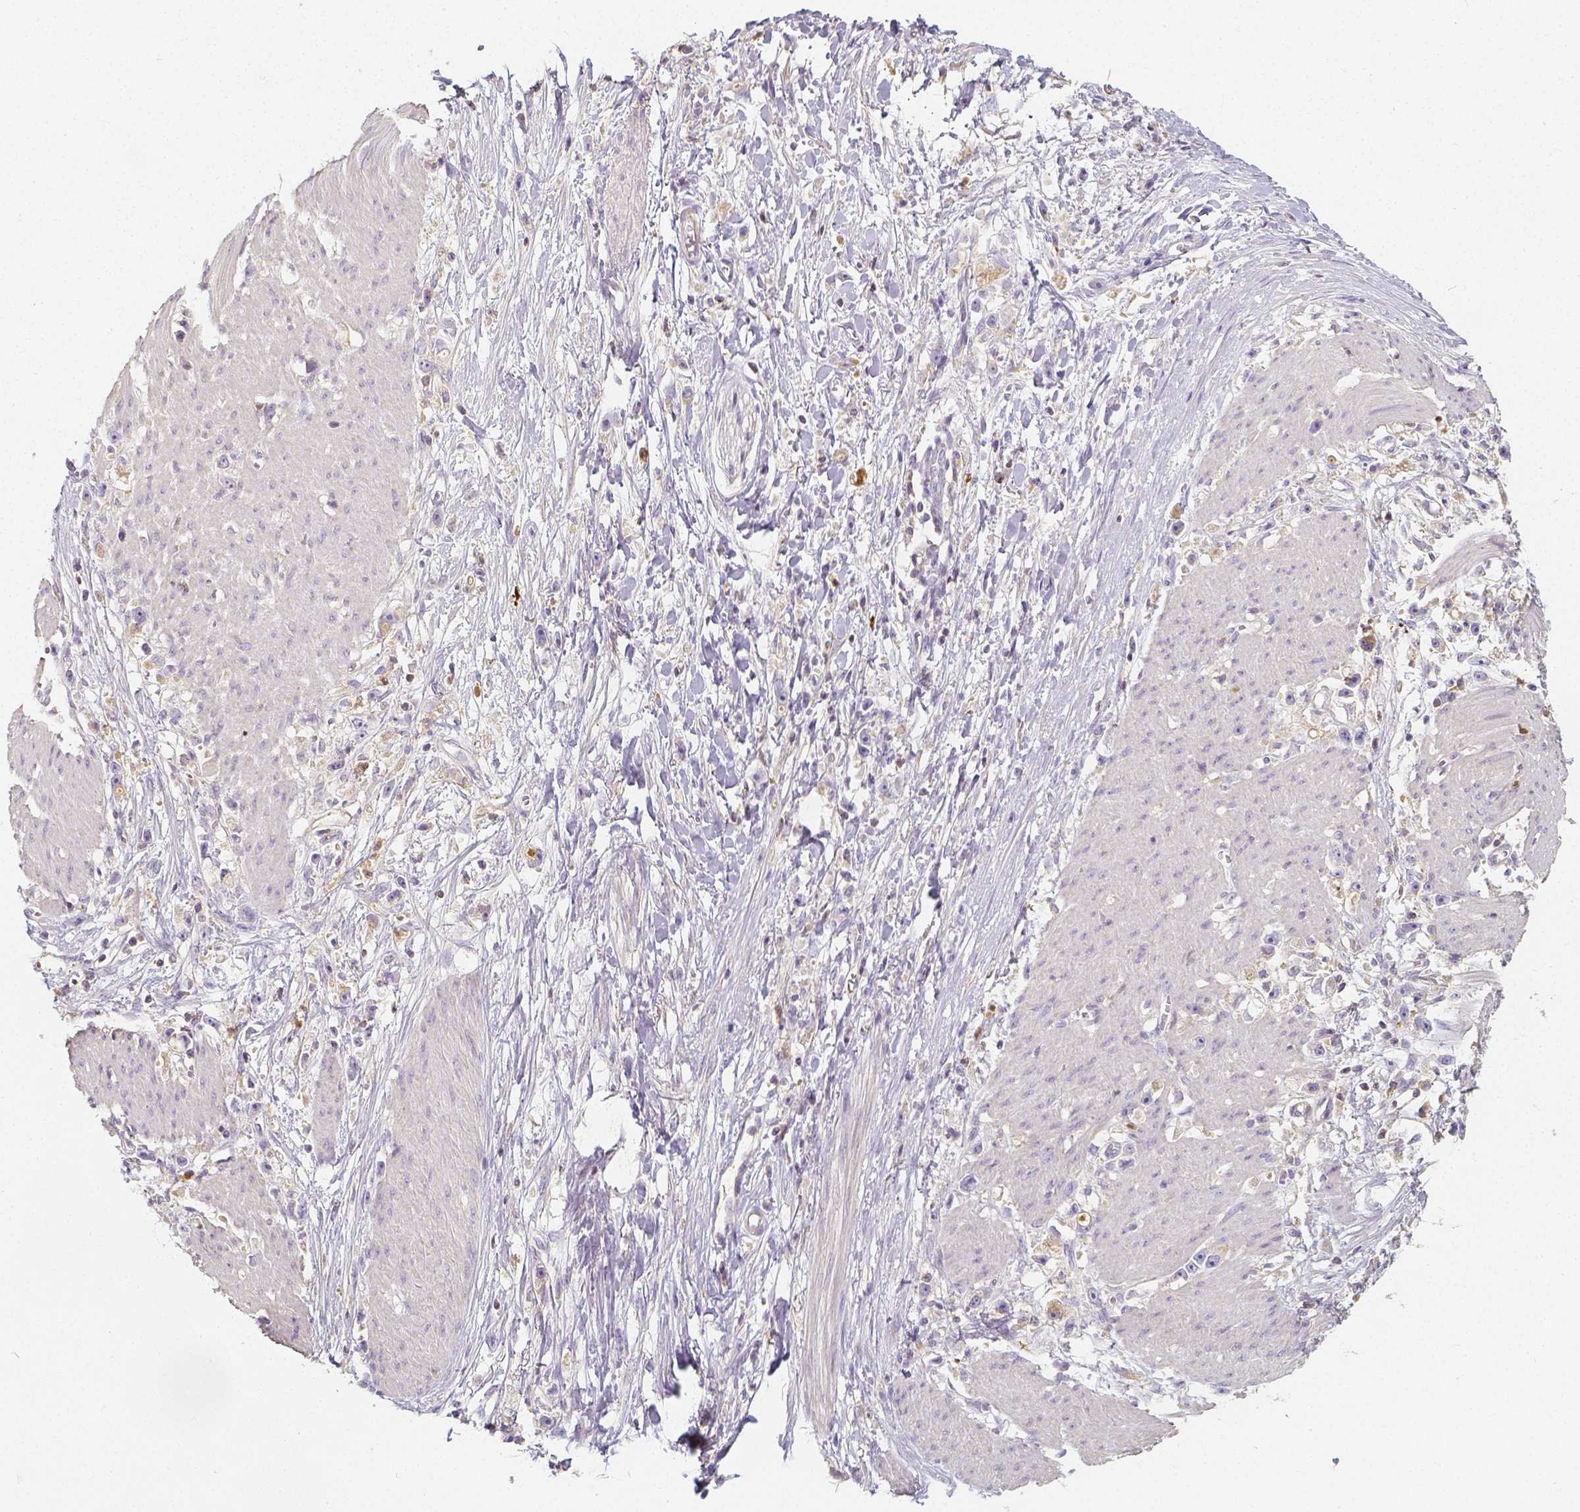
{"staining": {"intensity": "weak", "quantity": ">75%", "location": "cytoplasmic/membranous"}, "tissue": "stomach cancer", "cell_type": "Tumor cells", "image_type": "cancer", "snomed": [{"axis": "morphology", "description": "Adenocarcinoma, NOS"}, {"axis": "topography", "description": "Stomach"}], "caption": "An image showing weak cytoplasmic/membranous staining in approximately >75% of tumor cells in adenocarcinoma (stomach), as visualized by brown immunohistochemical staining.", "gene": "PTPRJ", "patient": {"sex": "female", "age": 59}}